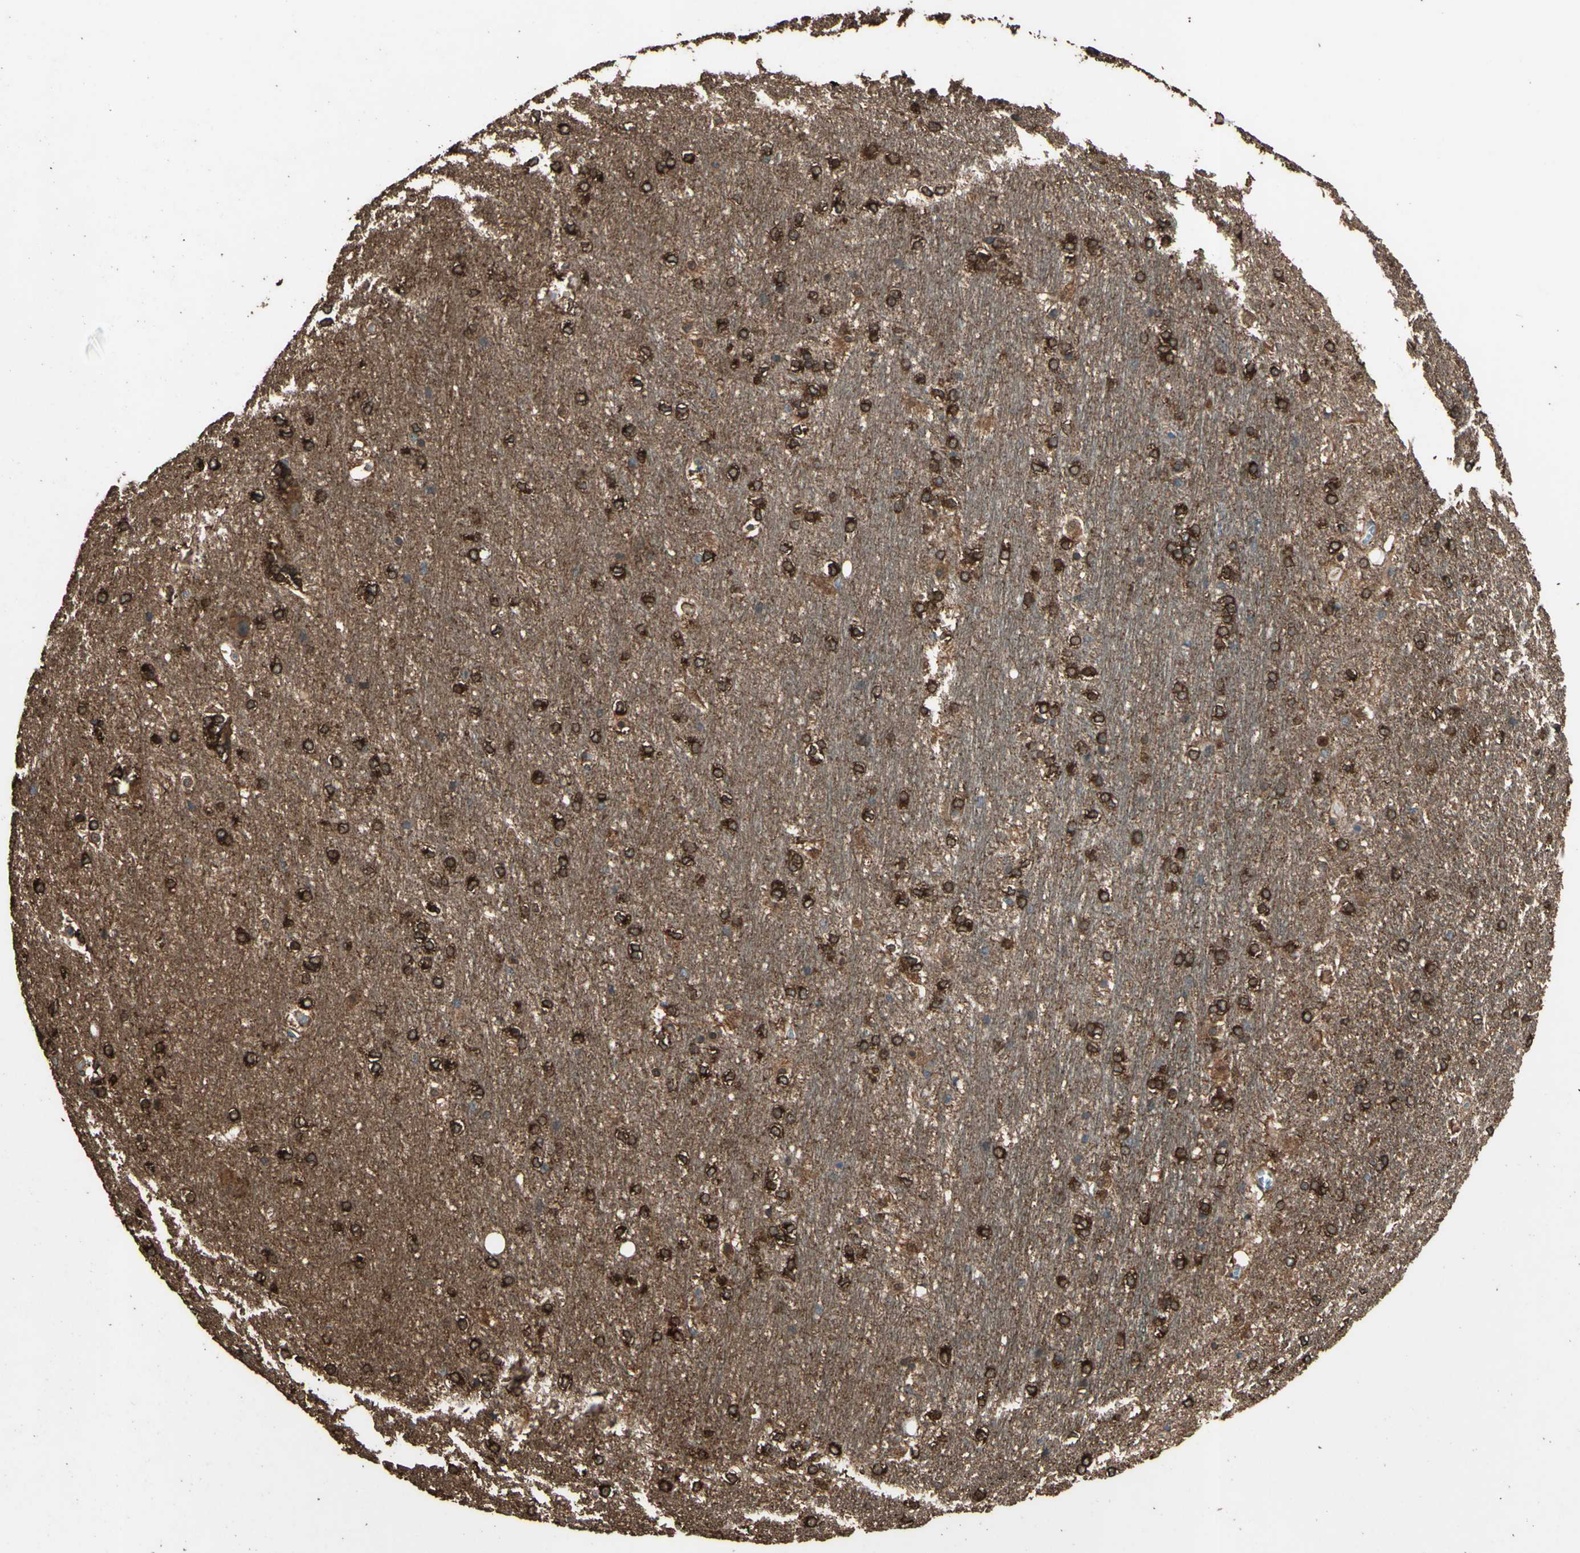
{"staining": {"intensity": "moderate", "quantity": "25%-75%", "location": "cytoplasmic/membranous"}, "tissue": "hippocampus", "cell_type": "Glial cells", "image_type": "normal", "snomed": [{"axis": "morphology", "description": "Normal tissue, NOS"}, {"axis": "topography", "description": "Hippocampus"}], "caption": "IHC (DAB) staining of benign hippocampus demonstrates moderate cytoplasmic/membranous protein expression in about 25%-75% of glial cells.", "gene": "TSPO", "patient": {"sex": "female", "age": 19}}